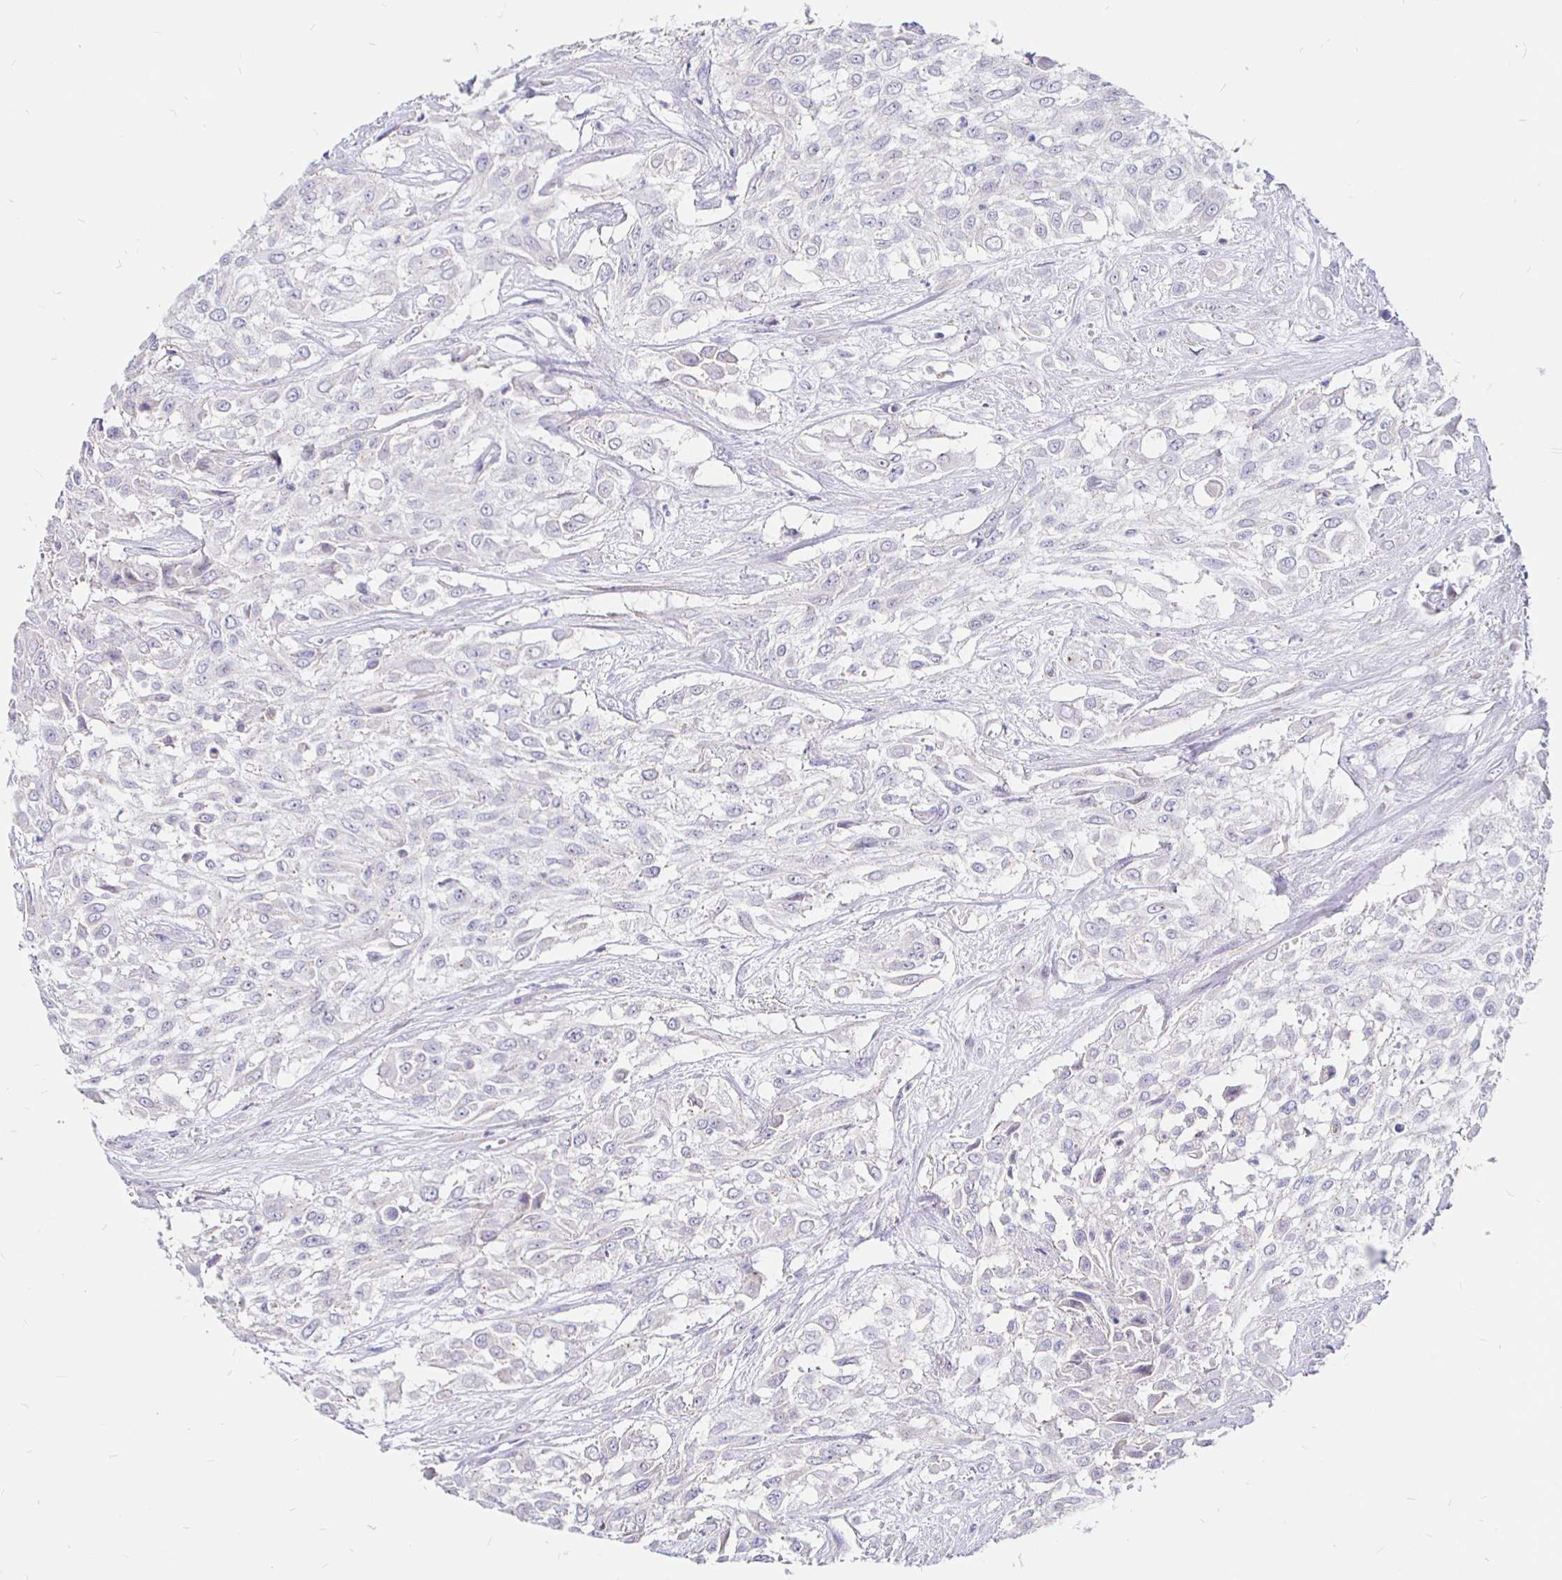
{"staining": {"intensity": "negative", "quantity": "none", "location": "none"}, "tissue": "urothelial cancer", "cell_type": "Tumor cells", "image_type": "cancer", "snomed": [{"axis": "morphology", "description": "Urothelial carcinoma, High grade"}, {"axis": "topography", "description": "Urinary bladder"}], "caption": "High power microscopy photomicrograph of an immunohistochemistry image of urothelial cancer, revealing no significant positivity in tumor cells.", "gene": "NECAB1", "patient": {"sex": "male", "age": 57}}